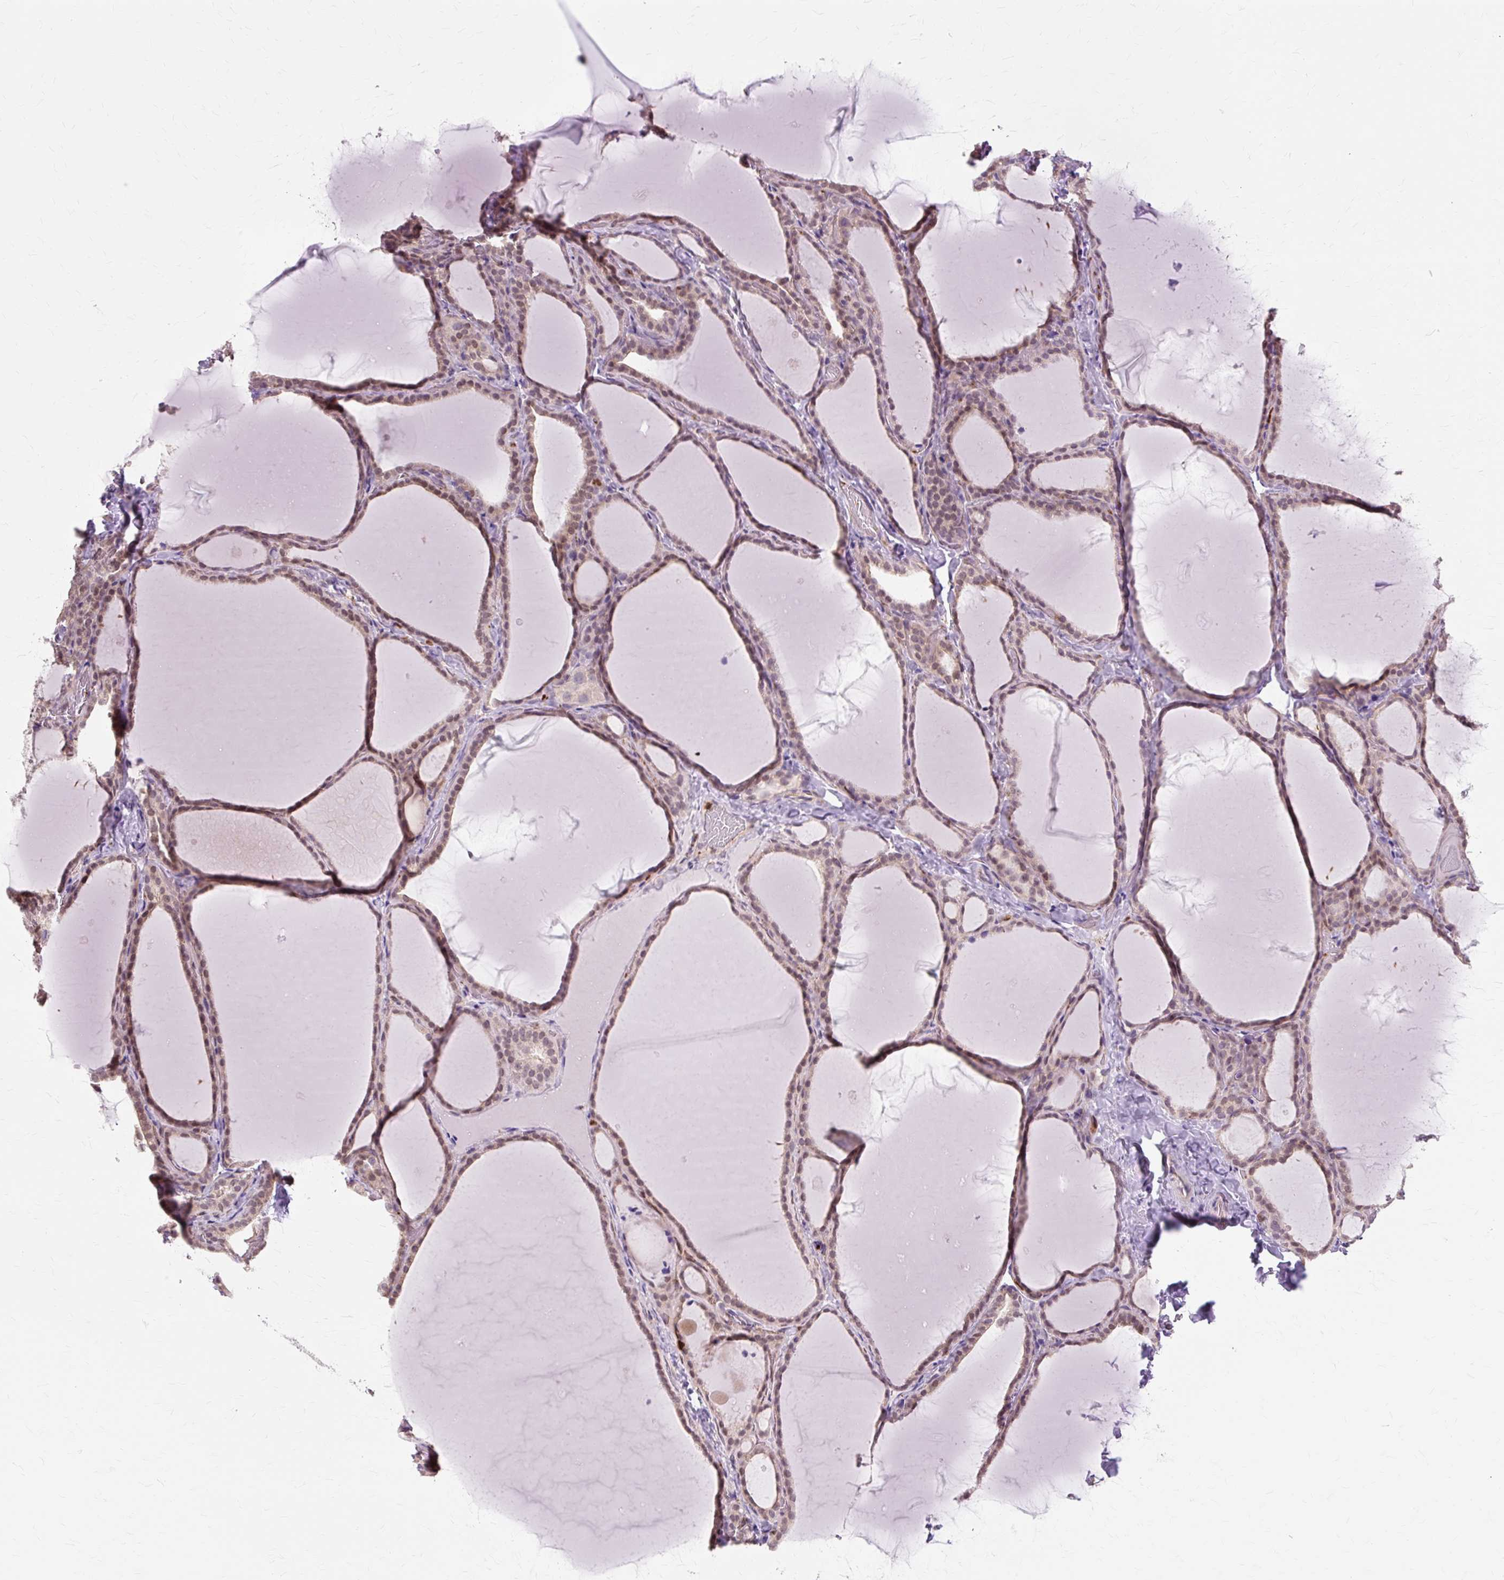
{"staining": {"intensity": "moderate", "quantity": "25%-75%", "location": "nuclear"}, "tissue": "thyroid gland", "cell_type": "Glandular cells", "image_type": "normal", "snomed": [{"axis": "morphology", "description": "Normal tissue, NOS"}, {"axis": "topography", "description": "Thyroid gland"}], "caption": "Immunohistochemical staining of unremarkable human thyroid gland demonstrates medium levels of moderate nuclear staining in approximately 25%-75% of glandular cells.", "gene": "ZNF35", "patient": {"sex": "female", "age": 22}}